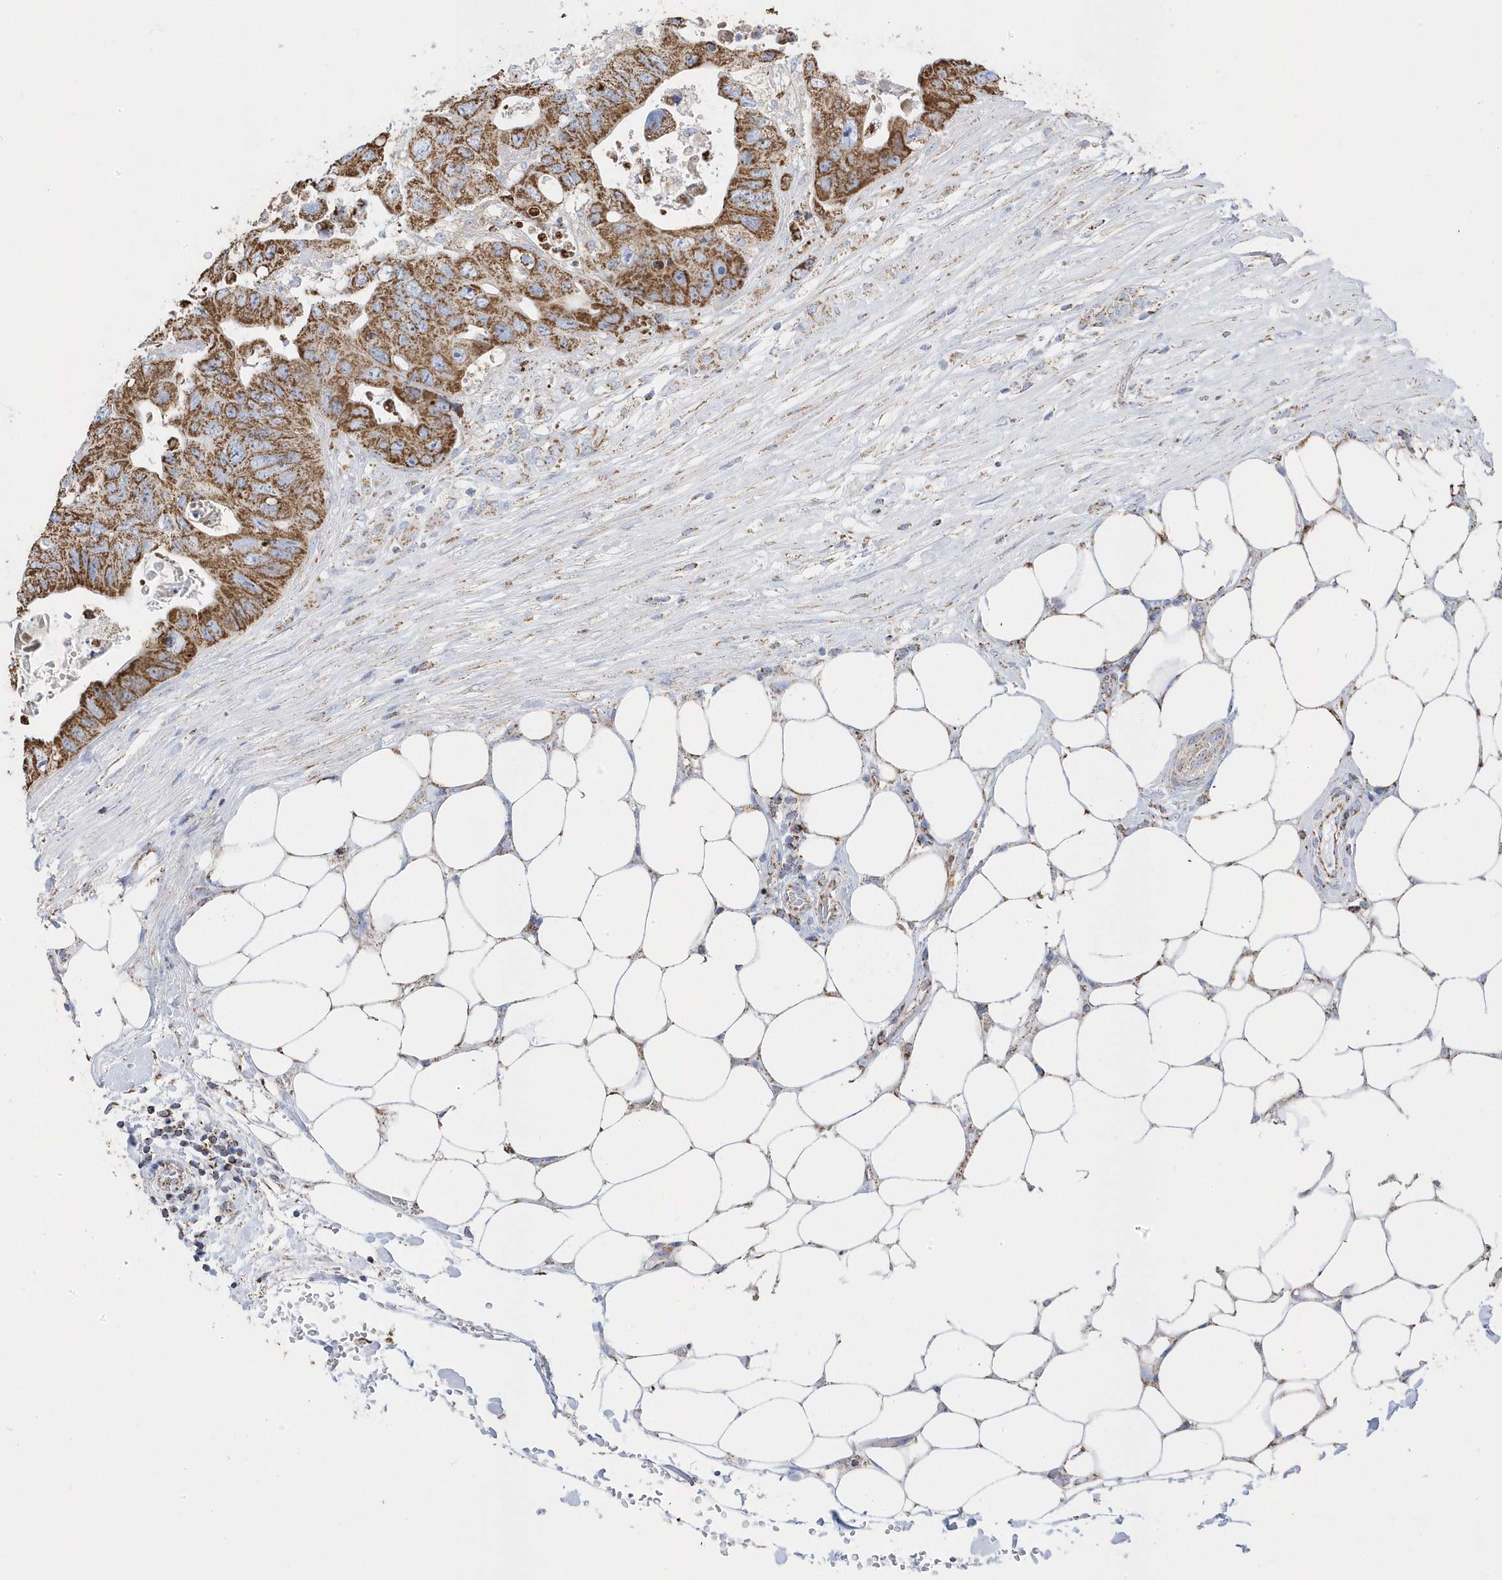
{"staining": {"intensity": "moderate", "quantity": ">75%", "location": "cytoplasmic/membranous"}, "tissue": "colorectal cancer", "cell_type": "Tumor cells", "image_type": "cancer", "snomed": [{"axis": "morphology", "description": "Adenocarcinoma, NOS"}, {"axis": "topography", "description": "Colon"}], "caption": "Human colorectal cancer (adenocarcinoma) stained with a brown dye demonstrates moderate cytoplasmic/membranous positive positivity in about >75% of tumor cells.", "gene": "GTPBP8", "patient": {"sex": "female", "age": 46}}